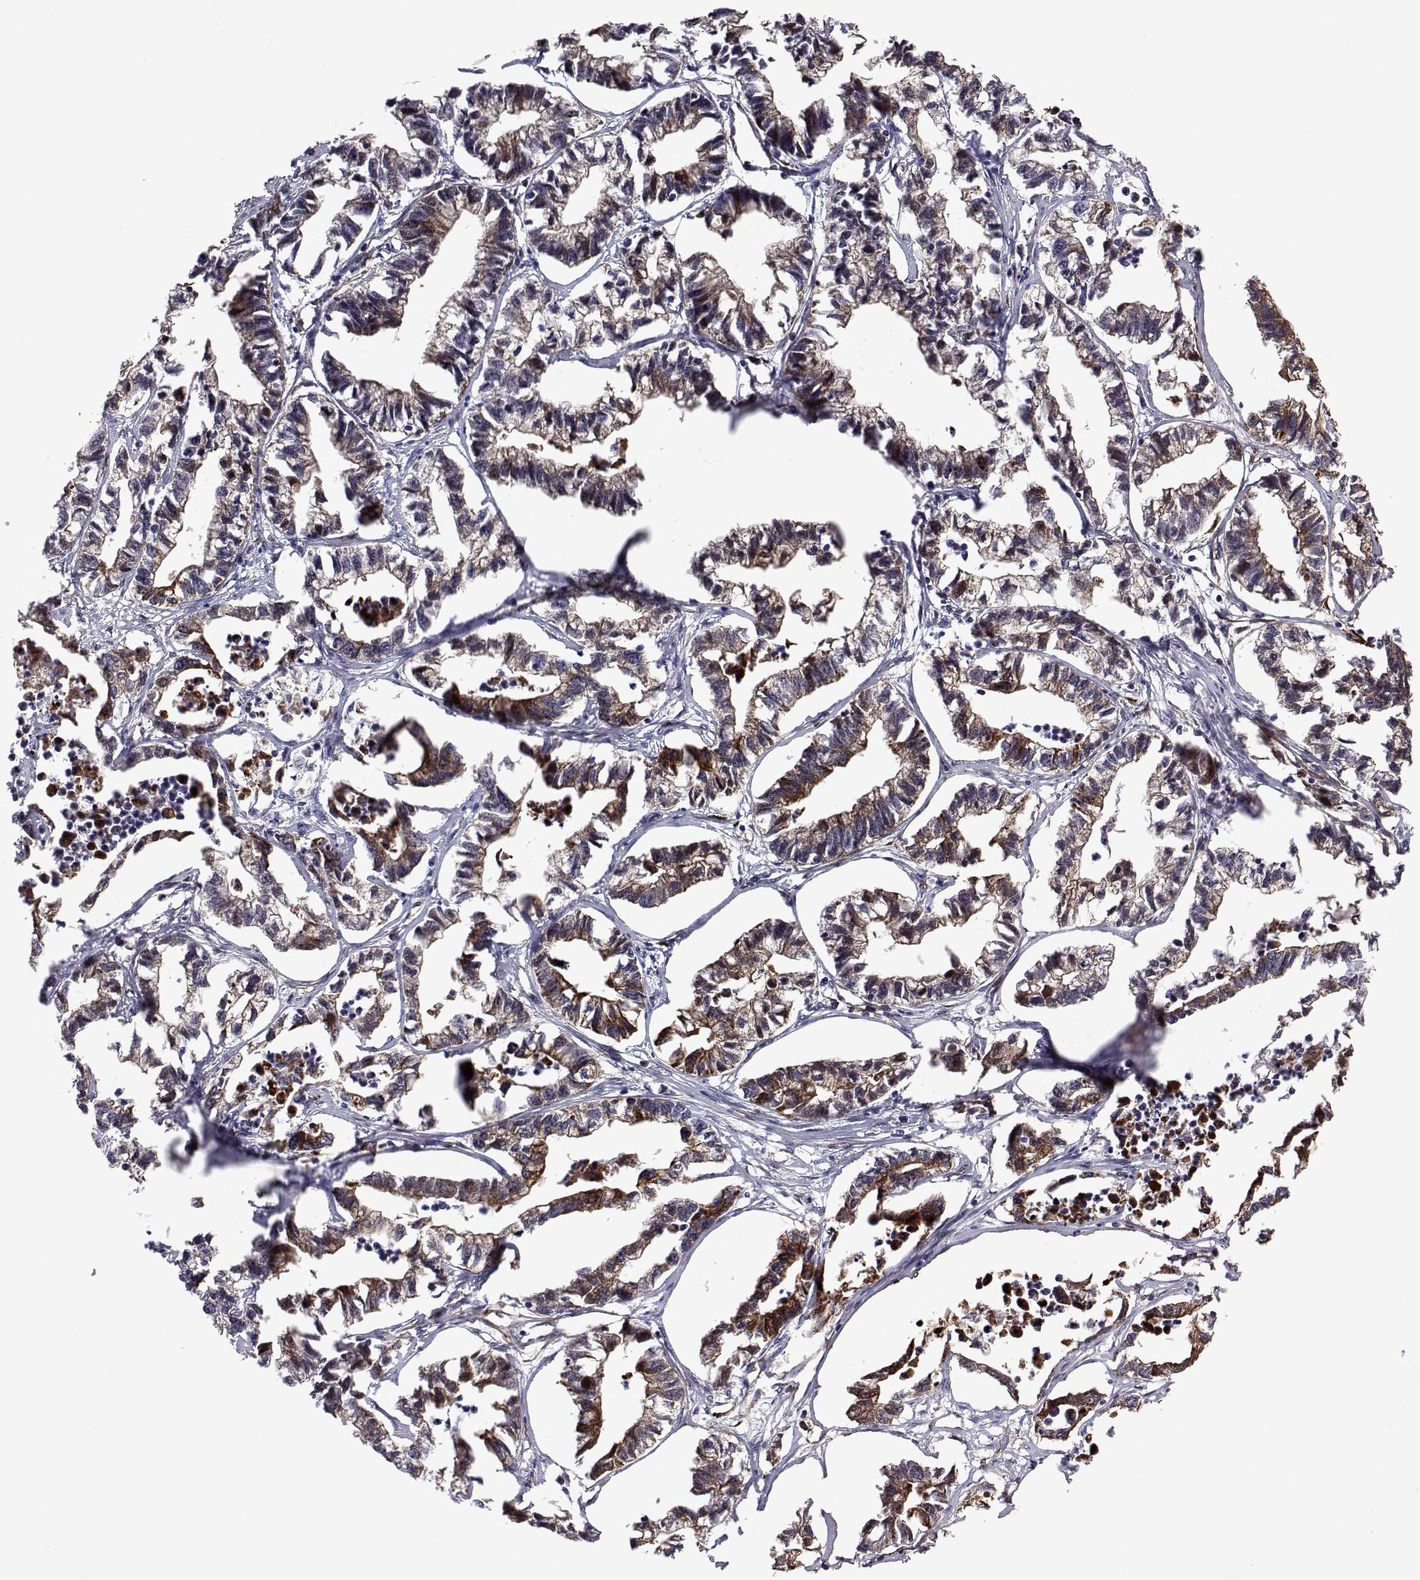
{"staining": {"intensity": "moderate", "quantity": ">75%", "location": "cytoplasmic/membranous"}, "tissue": "stomach cancer", "cell_type": "Tumor cells", "image_type": "cancer", "snomed": [{"axis": "morphology", "description": "Adenocarcinoma, NOS"}, {"axis": "topography", "description": "Stomach"}], "caption": "Immunohistochemistry (IHC) (DAB) staining of human stomach cancer (adenocarcinoma) demonstrates moderate cytoplasmic/membranous protein expression in approximately >75% of tumor cells. The staining was performed using DAB (3,3'-diaminobenzidine) to visualize the protein expression in brown, while the nuclei were stained in blue with hematoxylin (Magnification: 20x).", "gene": "EFCAB3", "patient": {"sex": "male", "age": 83}}